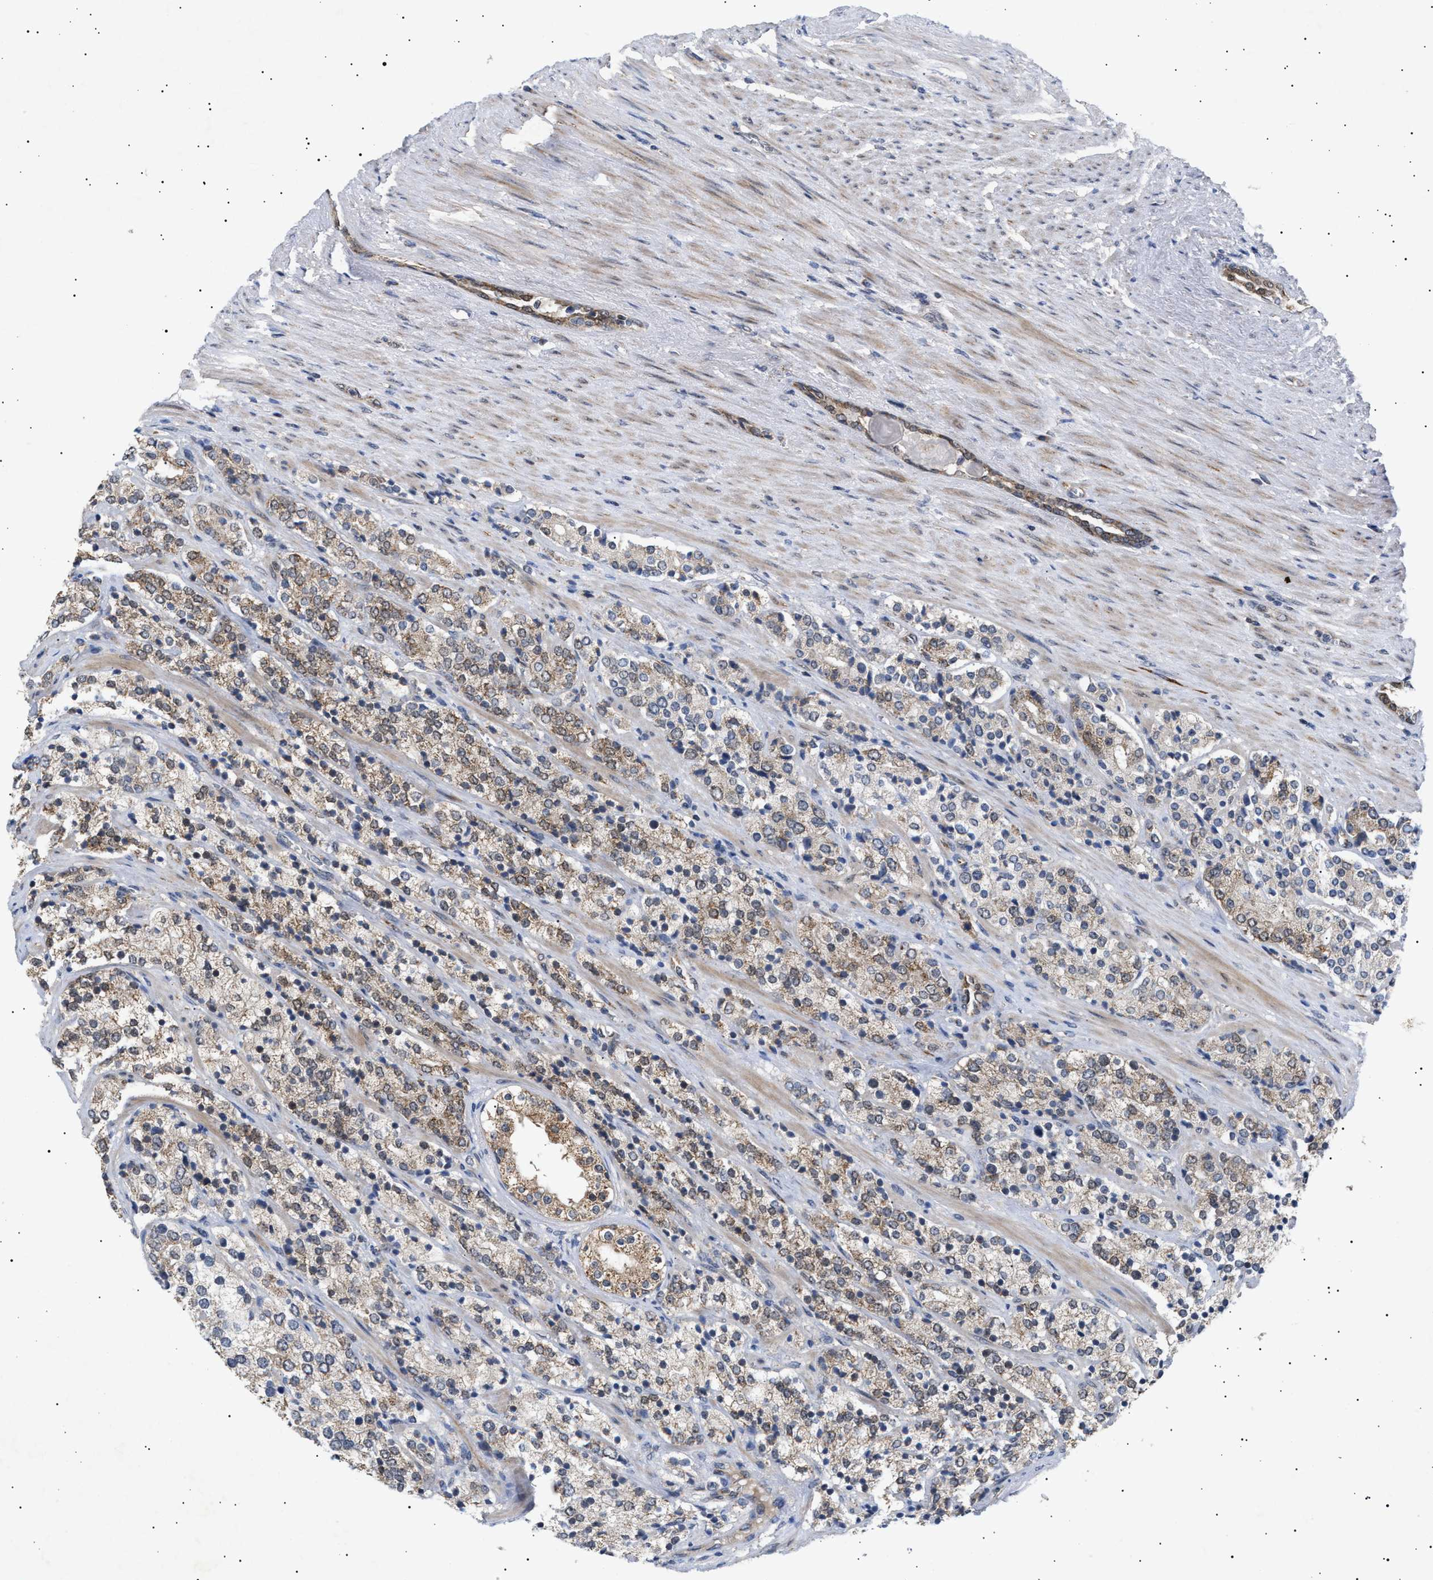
{"staining": {"intensity": "moderate", "quantity": "25%-75%", "location": "cytoplasmic/membranous"}, "tissue": "prostate cancer", "cell_type": "Tumor cells", "image_type": "cancer", "snomed": [{"axis": "morphology", "description": "Adenocarcinoma, High grade"}, {"axis": "topography", "description": "Prostate"}], "caption": "Brown immunohistochemical staining in human prostate cancer shows moderate cytoplasmic/membranous positivity in approximately 25%-75% of tumor cells. (Stains: DAB in brown, nuclei in blue, Microscopy: brightfield microscopy at high magnification).", "gene": "SIRT5", "patient": {"sex": "male", "age": 71}}